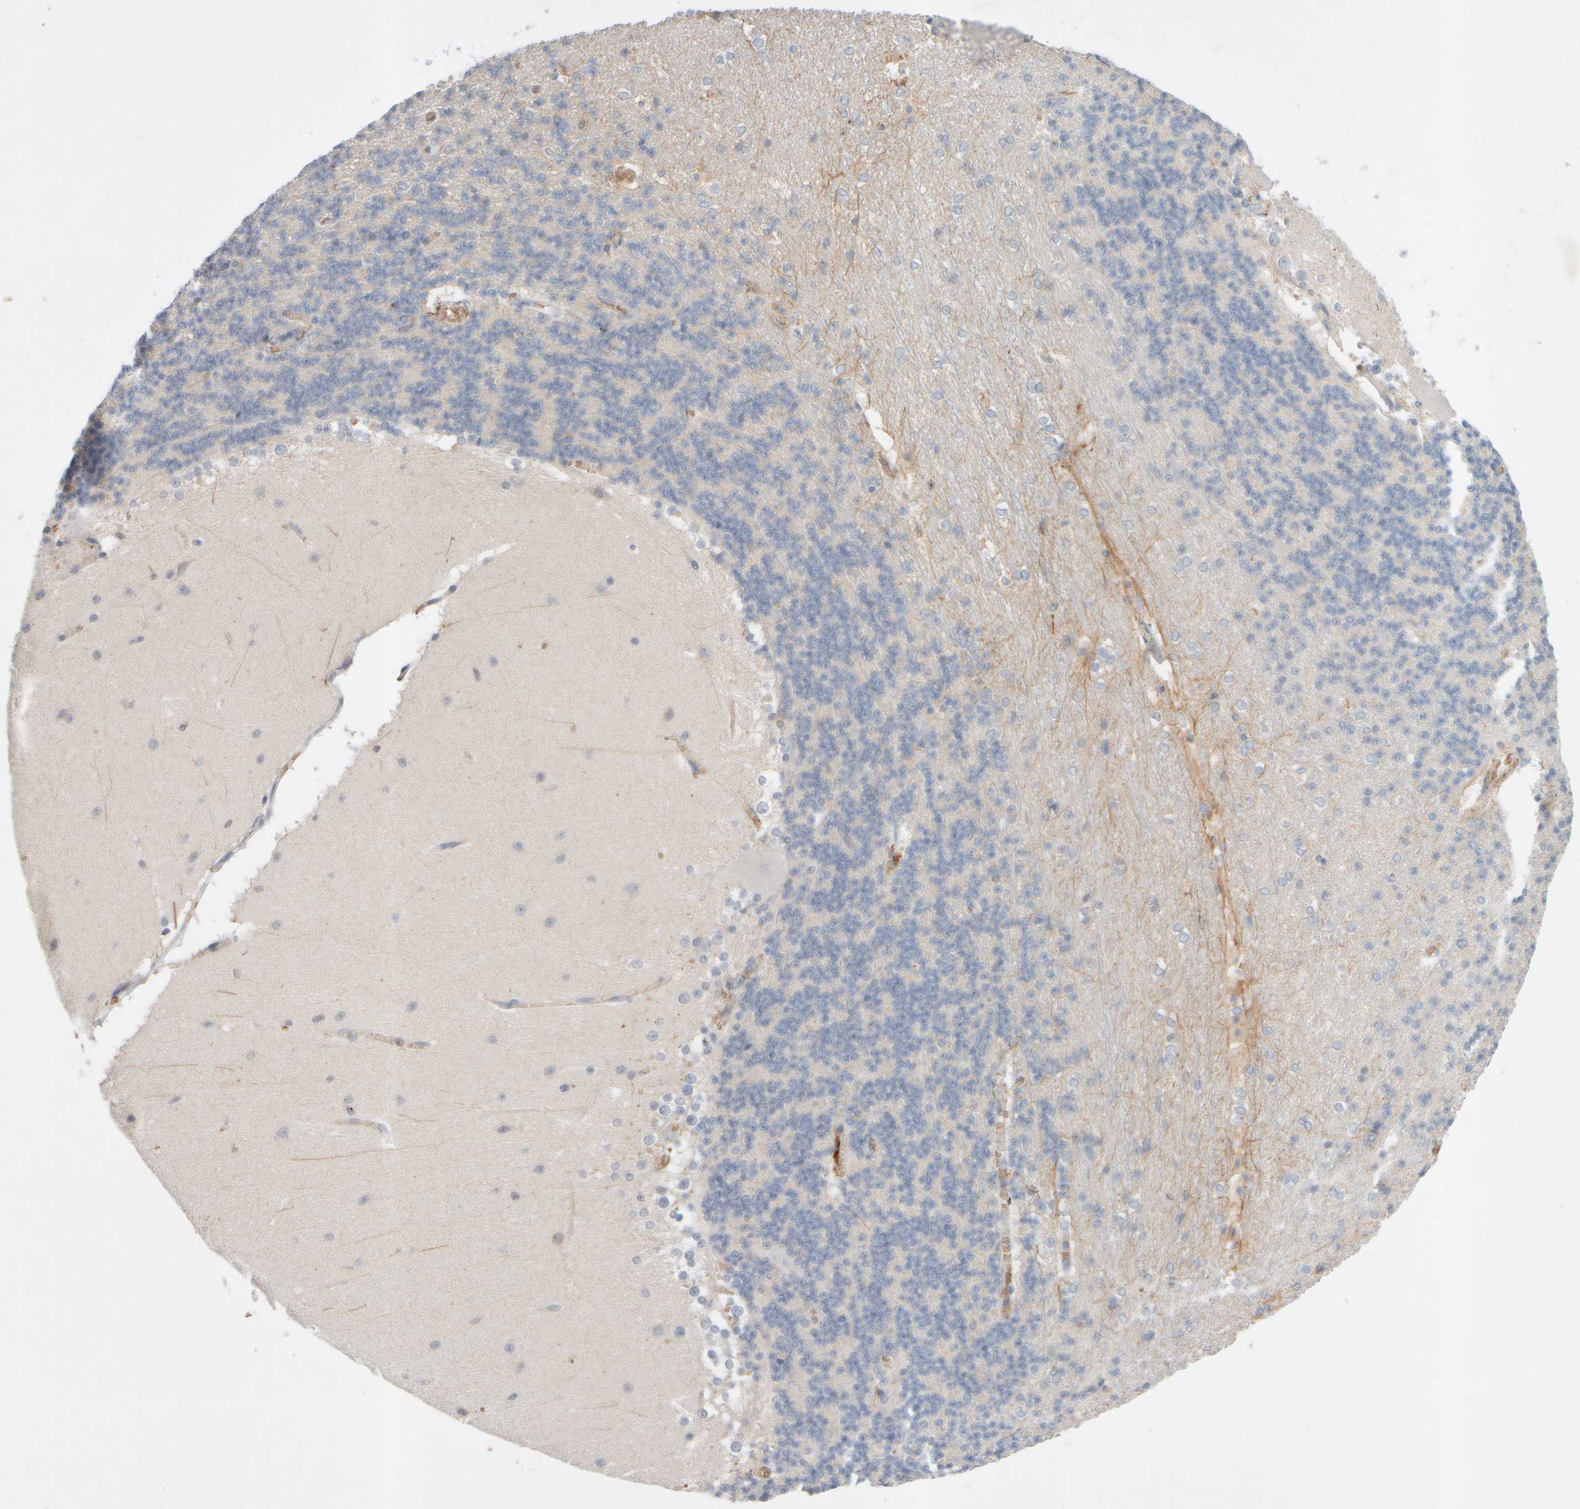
{"staining": {"intensity": "negative", "quantity": "none", "location": "none"}, "tissue": "cerebellum", "cell_type": "Cells in granular layer", "image_type": "normal", "snomed": [{"axis": "morphology", "description": "Normal tissue, NOS"}, {"axis": "topography", "description": "Cerebellum"}], "caption": "A micrograph of human cerebellum is negative for staining in cells in granular layer. (DAB immunohistochemistry (IHC) visualized using brightfield microscopy, high magnification).", "gene": "MST1", "patient": {"sex": "female", "age": 19}}